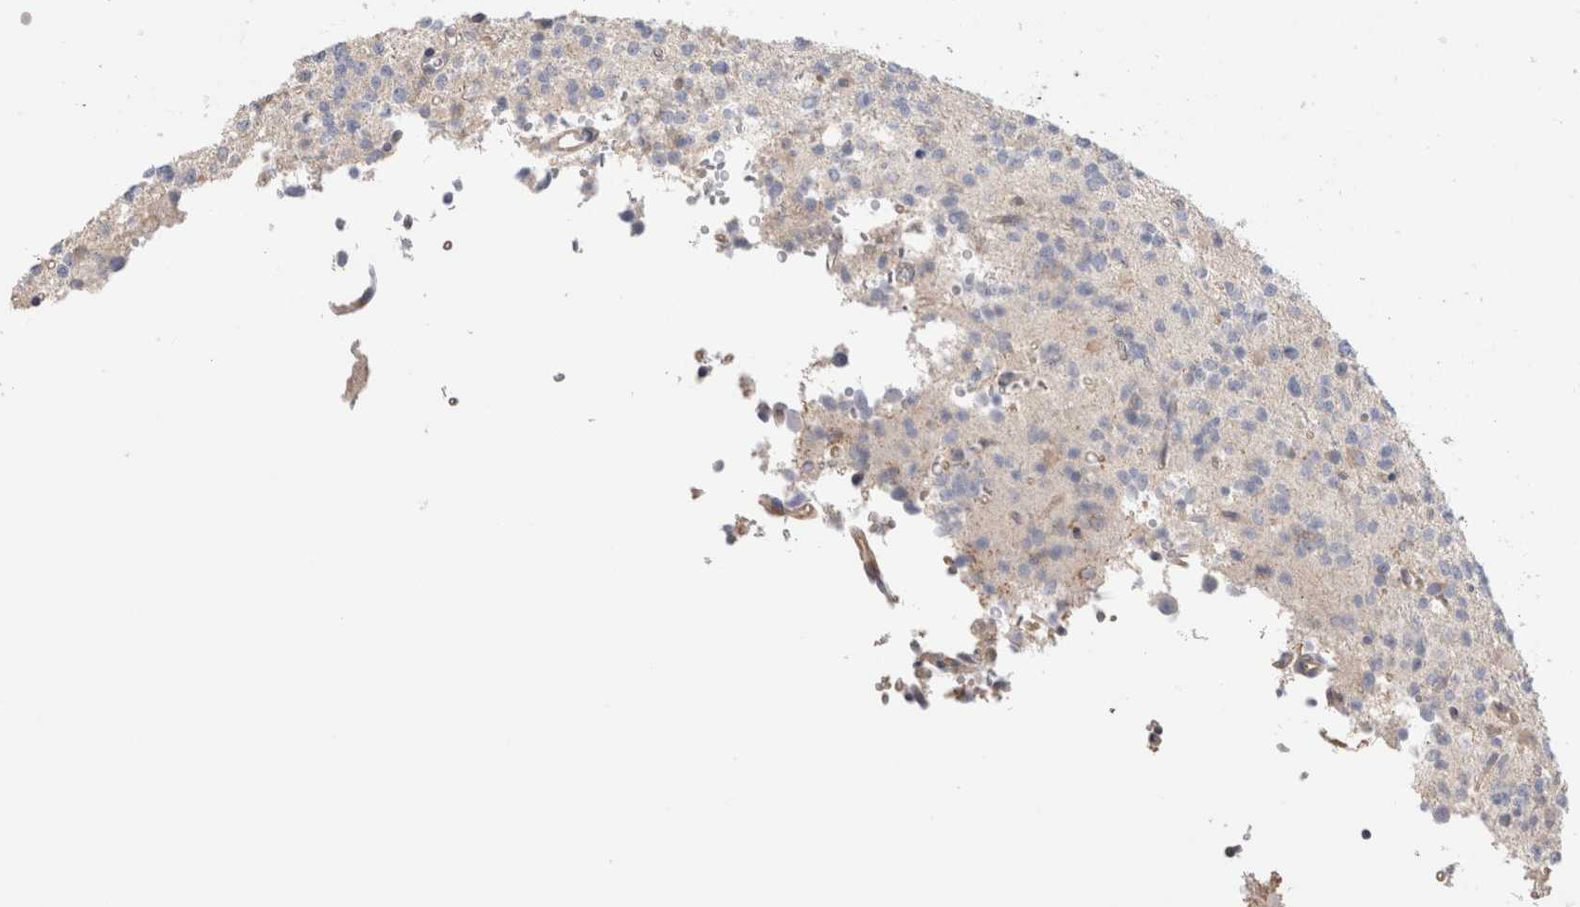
{"staining": {"intensity": "negative", "quantity": "none", "location": "none"}, "tissue": "glioma", "cell_type": "Tumor cells", "image_type": "cancer", "snomed": [{"axis": "morphology", "description": "Glioma, malignant, High grade"}, {"axis": "topography", "description": "Brain"}], "caption": "Glioma was stained to show a protein in brown. There is no significant positivity in tumor cells.", "gene": "CAPN2", "patient": {"sex": "female", "age": 62}}